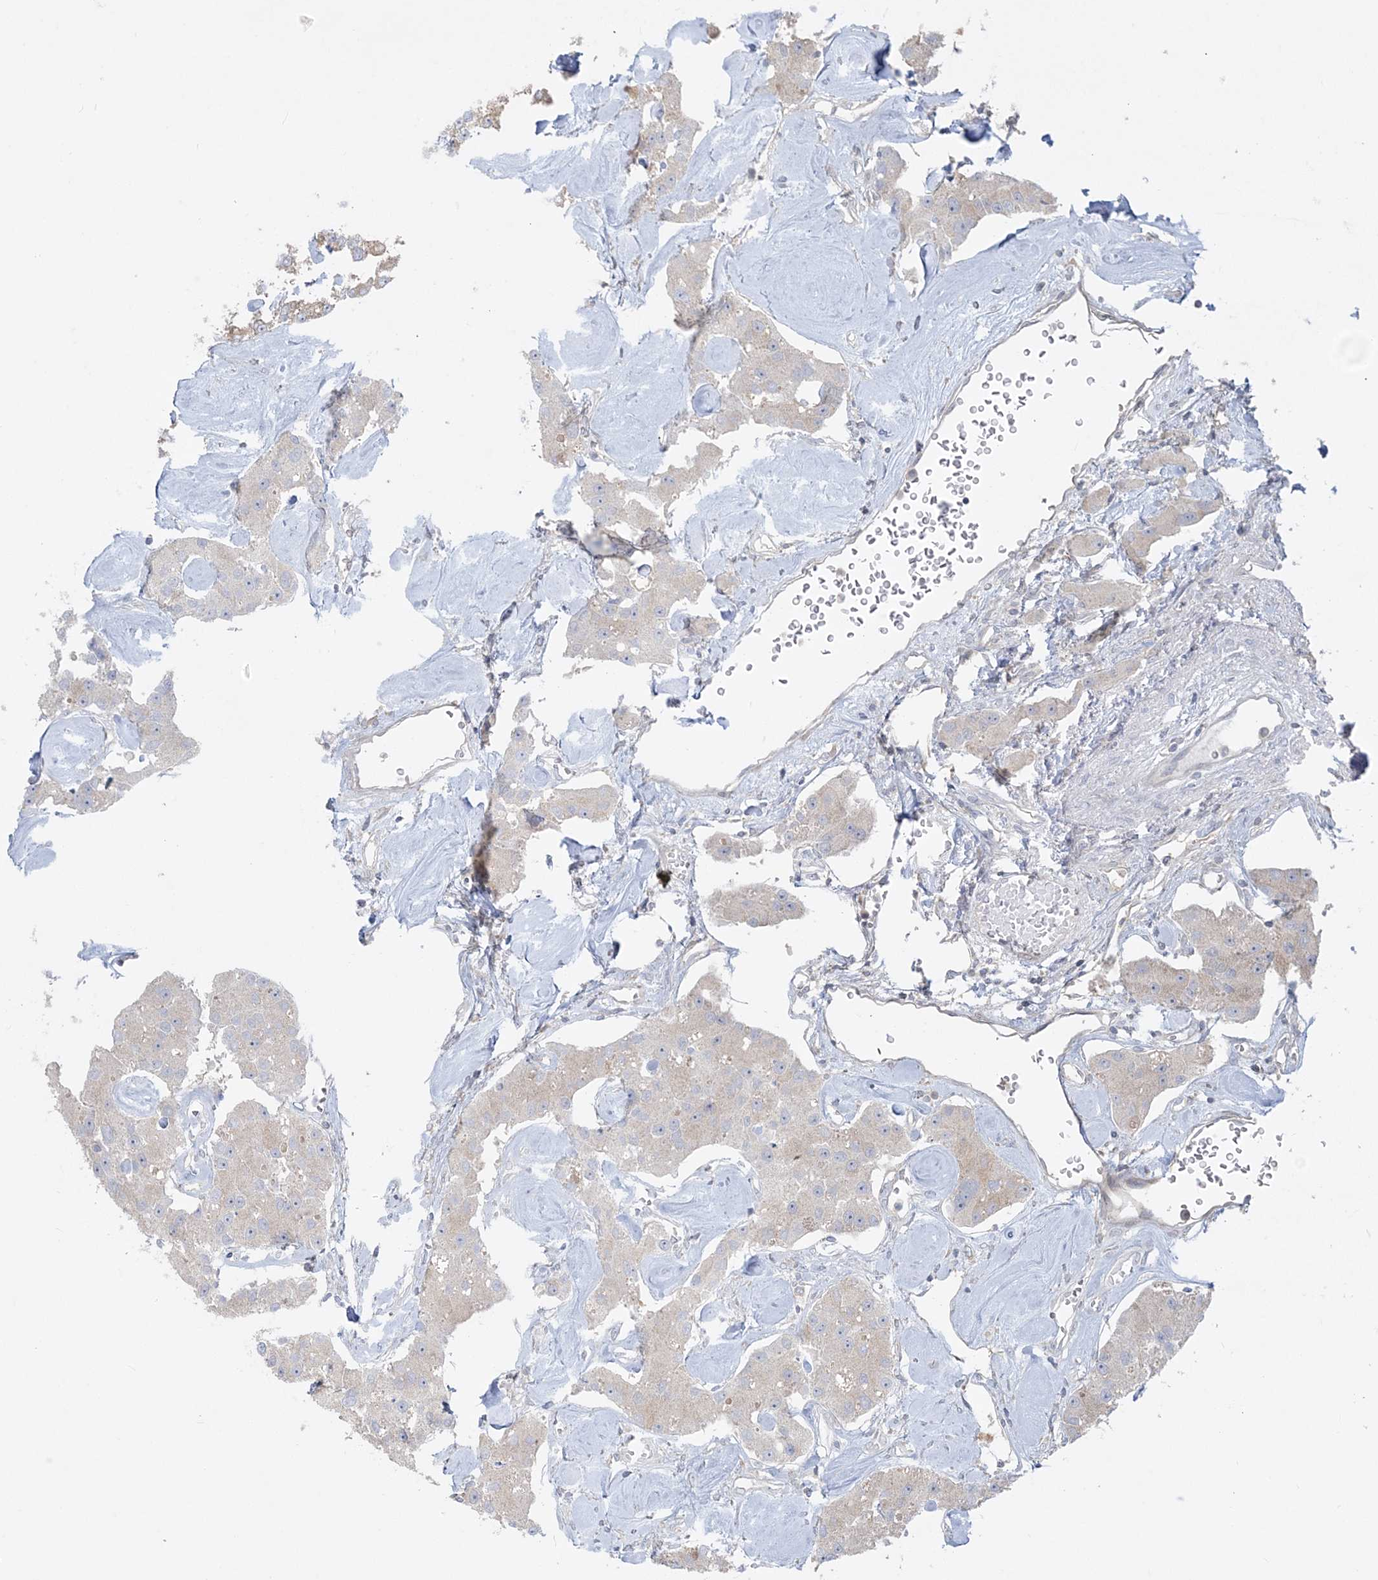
{"staining": {"intensity": "weak", "quantity": "25%-75%", "location": "cytoplasmic/membranous"}, "tissue": "carcinoid", "cell_type": "Tumor cells", "image_type": "cancer", "snomed": [{"axis": "morphology", "description": "Carcinoid, malignant, NOS"}, {"axis": "topography", "description": "Pancreas"}], "caption": "Immunohistochemistry (IHC) of carcinoid exhibits low levels of weak cytoplasmic/membranous positivity in about 25%-75% of tumor cells. (Stains: DAB (3,3'-diaminobenzidine) in brown, nuclei in blue, Microscopy: brightfield microscopy at high magnification).", "gene": "ZC3H6", "patient": {"sex": "male", "age": 41}}